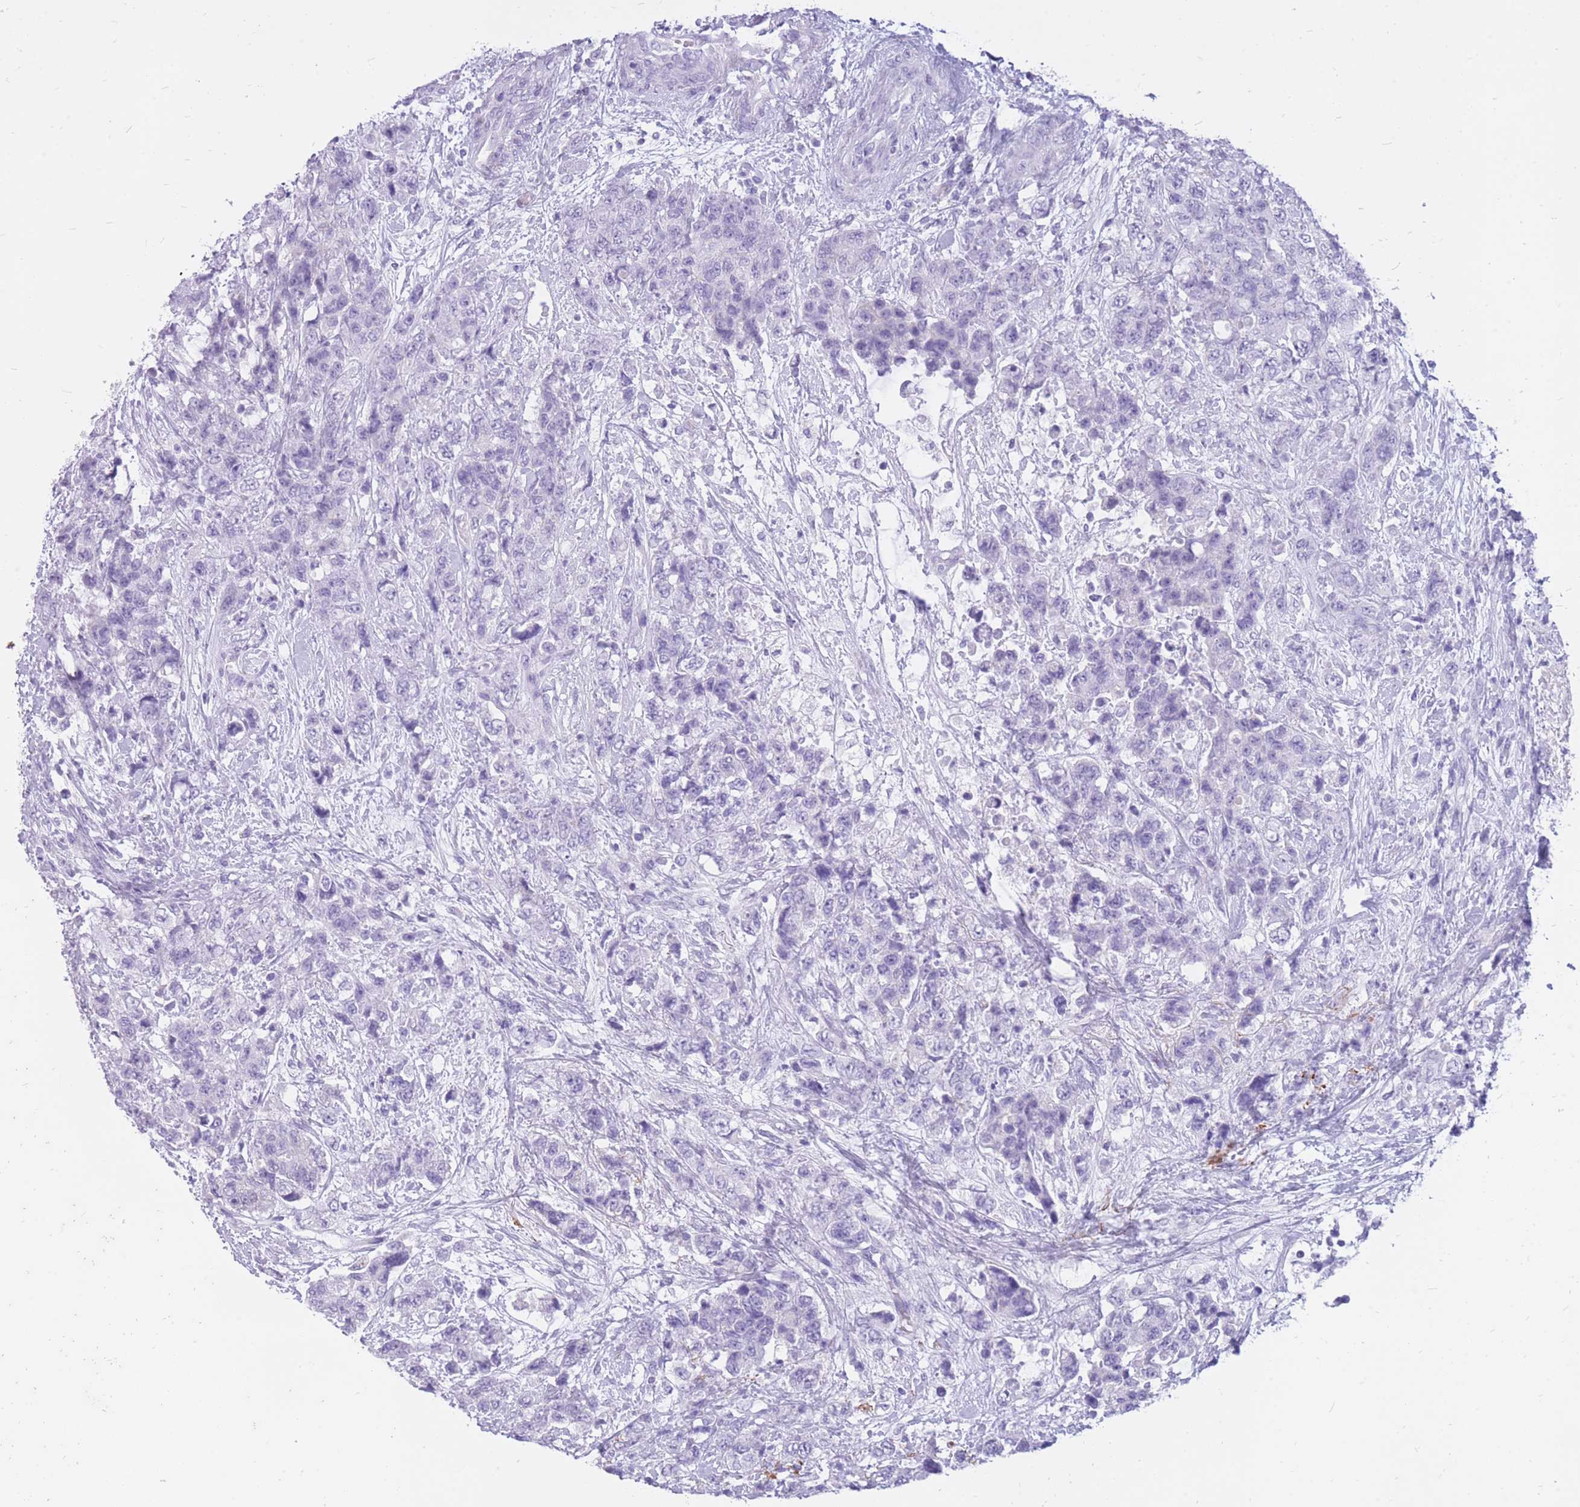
{"staining": {"intensity": "negative", "quantity": "none", "location": "none"}, "tissue": "urothelial cancer", "cell_type": "Tumor cells", "image_type": "cancer", "snomed": [{"axis": "morphology", "description": "Urothelial carcinoma, High grade"}, {"axis": "topography", "description": "Urinary bladder"}], "caption": "Protein analysis of urothelial carcinoma (high-grade) reveals no significant positivity in tumor cells.", "gene": "CYP21A2", "patient": {"sex": "female", "age": 78}}